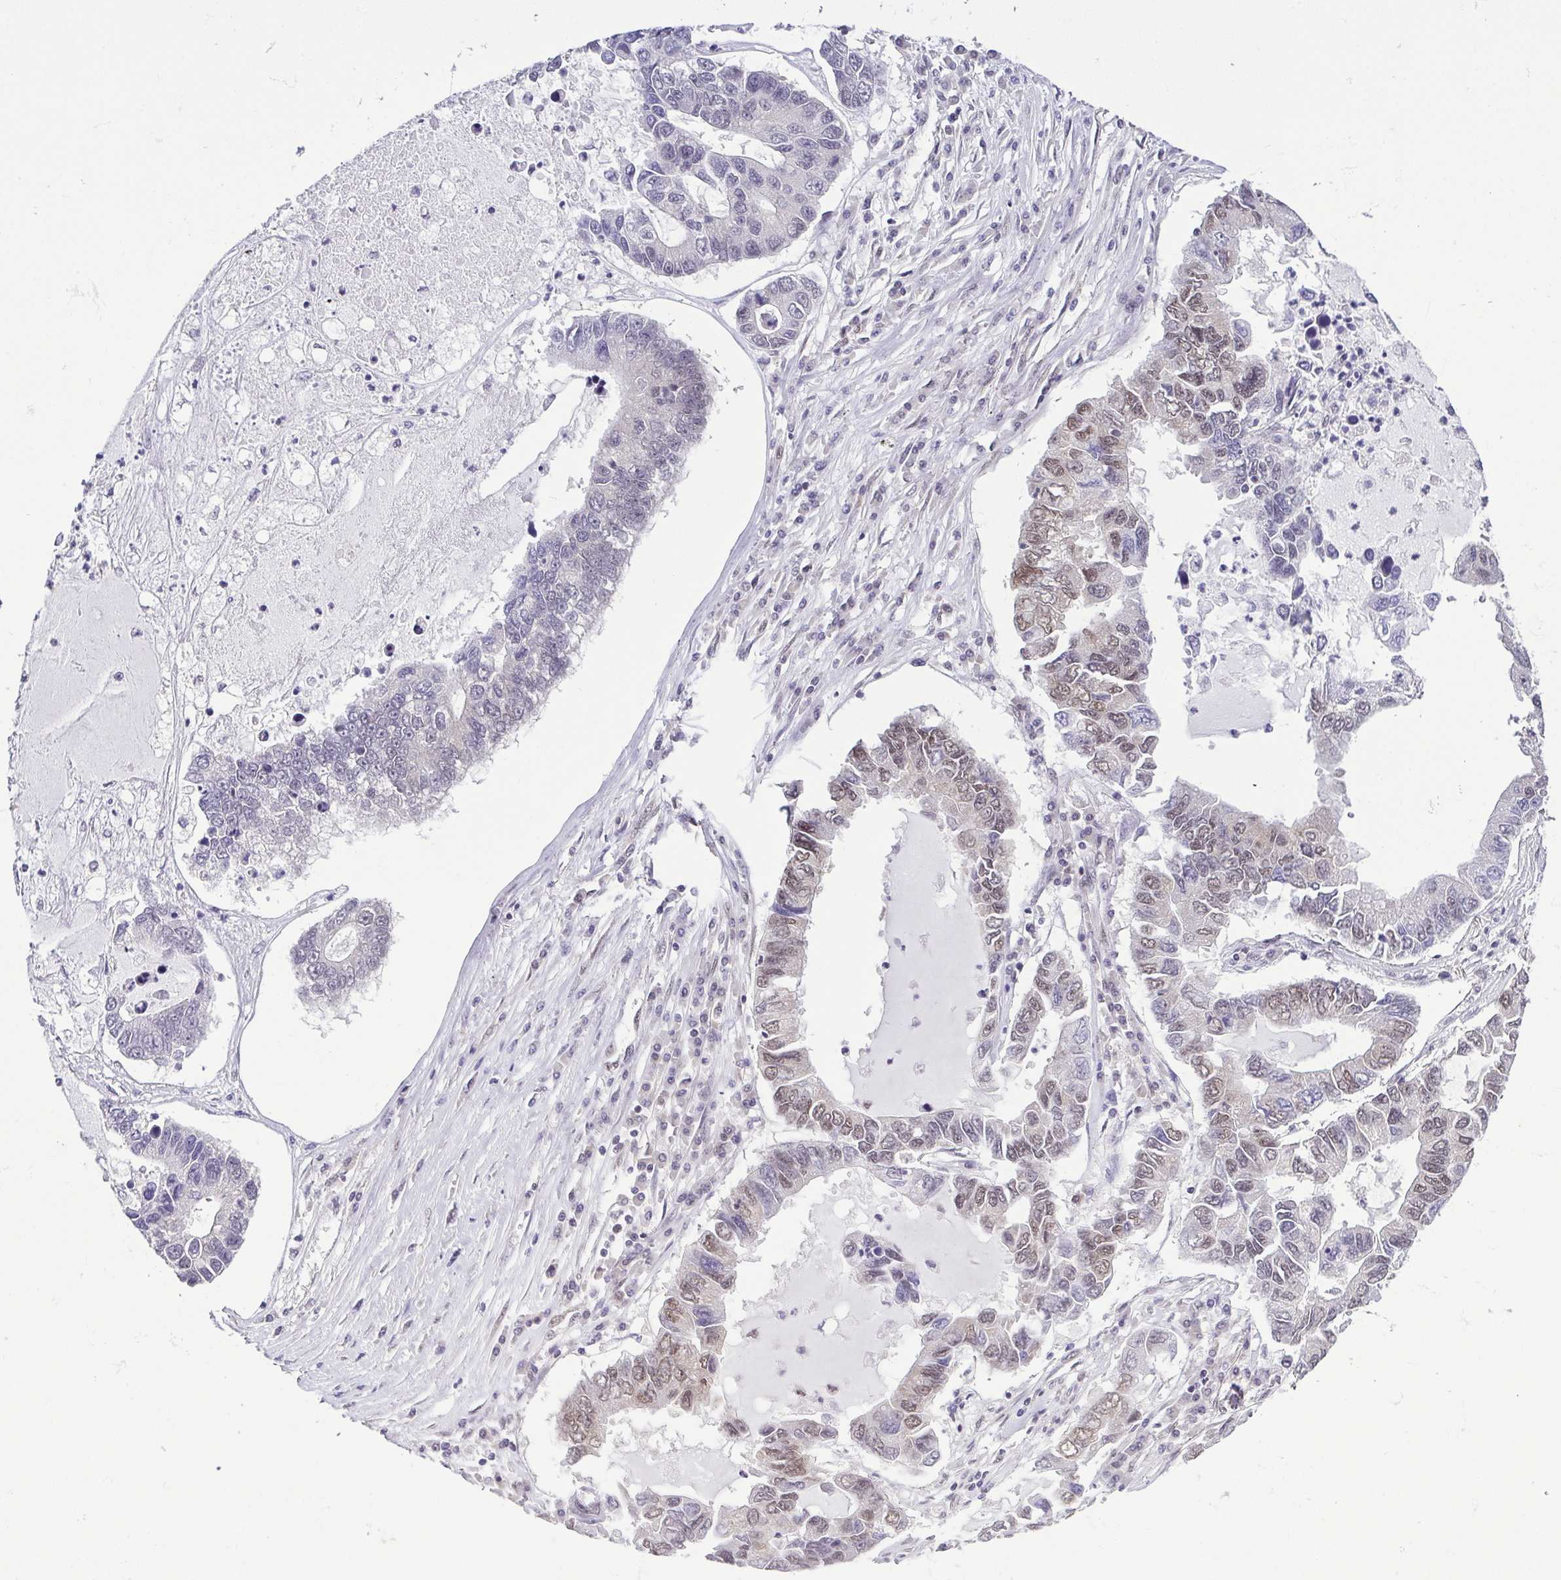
{"staining": {"intensity": "weak", "quantity": "<25%", "location": "nuclear"}, "tissue": "lung cancer", "cell_type": "Tumor cells", "image_type": "cancer", "snomed": [{"axis": "morphology", "description": "Adenocarcinoma, NOS"}, {"axis": "topography", "description": "Bronchus"}, {"axis": "topography", "description": "Lung"}], "caption": "Adenocarcinoma (lung) was stained to show a protein in brown. There is no significant staining in tumor cells.", "gene": "RBM3", "patient": {"sex": "female", "age": 51}}